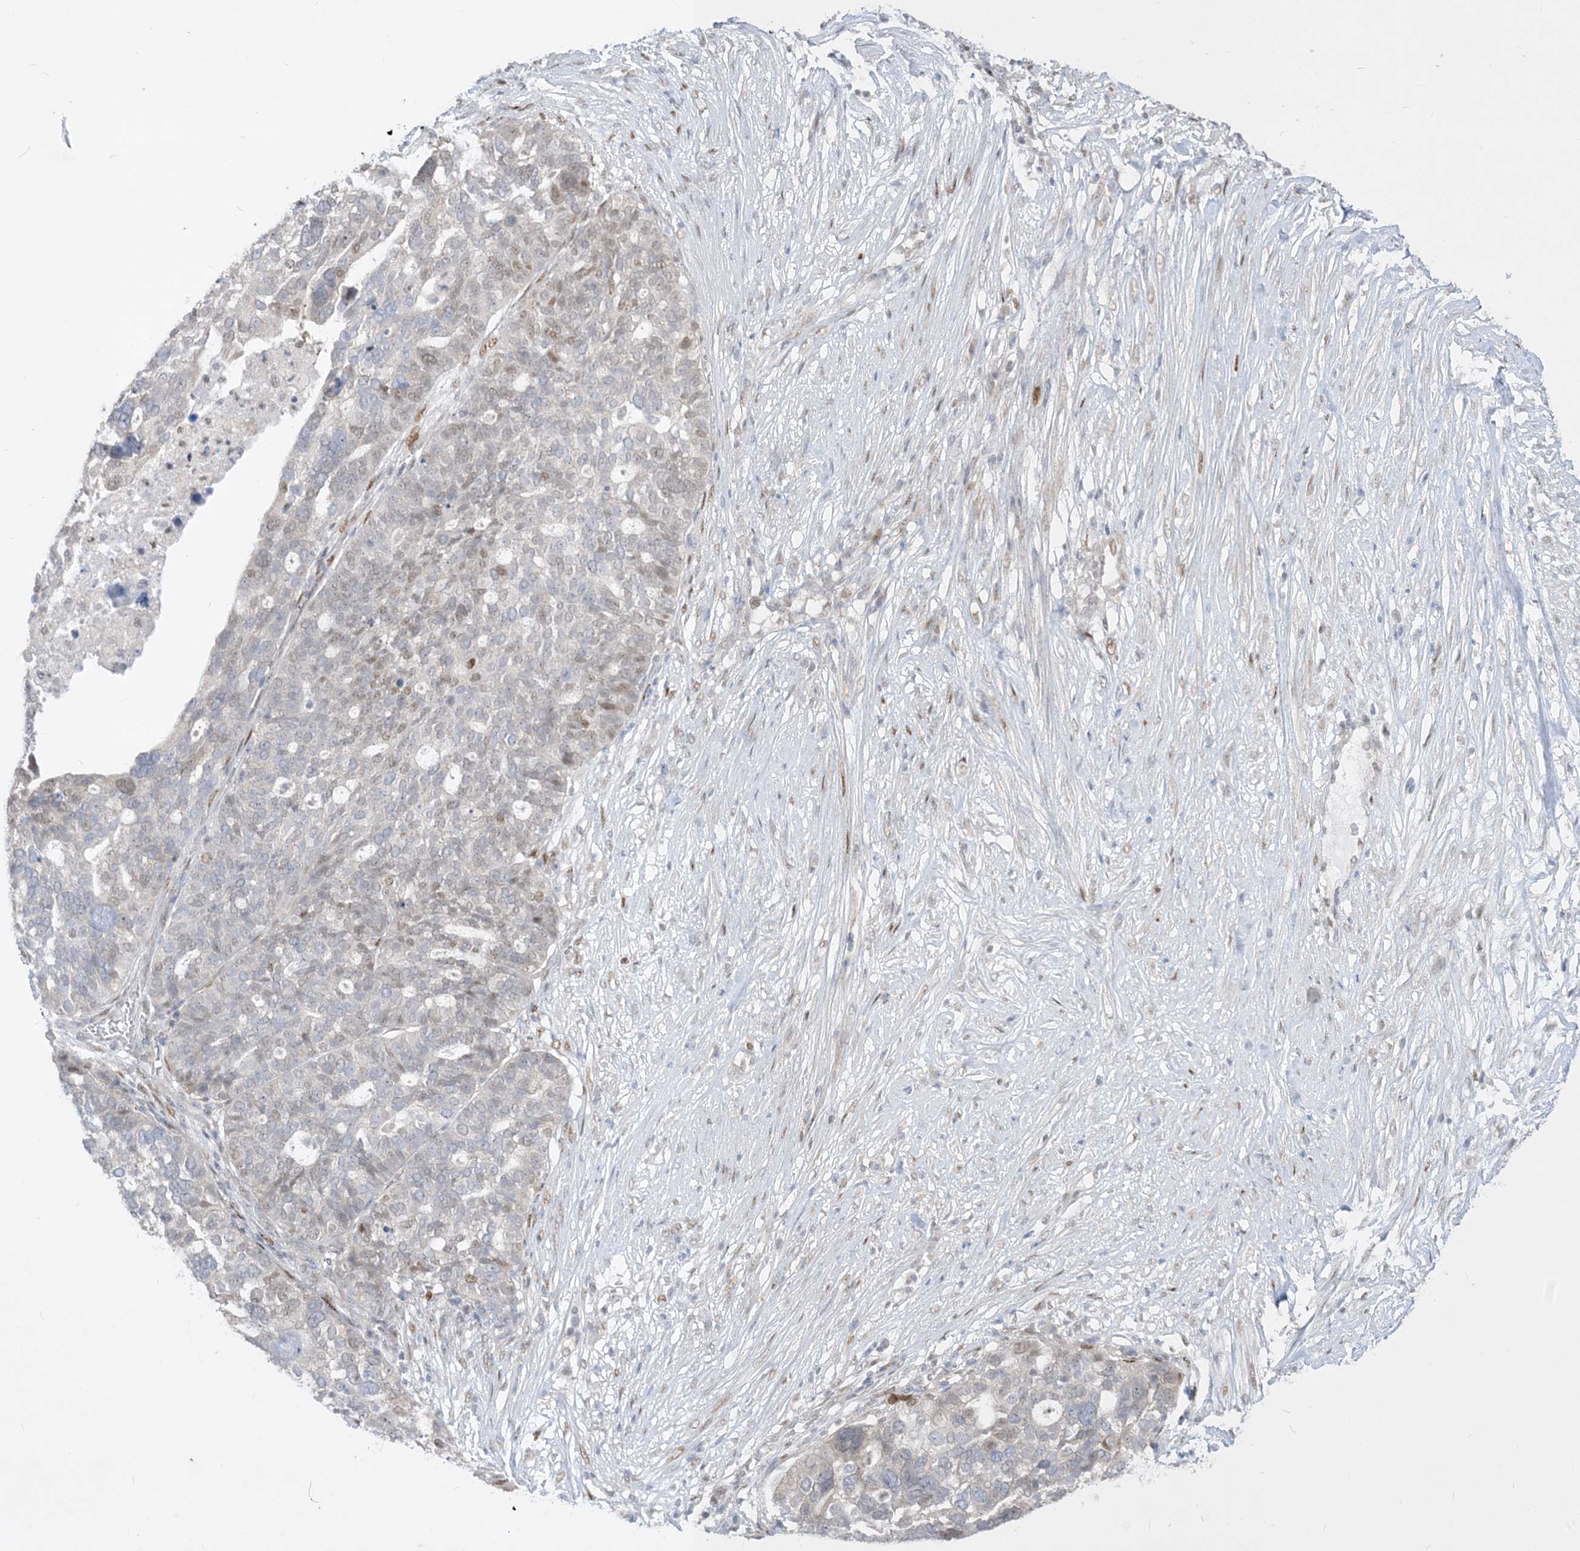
{"staining": {"intensity": "moderate", "quantity": "<25%", "location": "nuclear"}, "tissue": "ovarian cancer", "cell_type": "Tumor cells", "image_type": "cancer", "snomed": [{"axis": "morphology", "description": "Cystadenocarcinoma, serous, NOS"}, {"axis": "topography", "description": "Ovary"}], "caption": "Immunohistochemistry staining of serous cystadenocarcinoma (ovarian), which displays low levels of moderate nuclear positivity in about <25% of tumor cells indicating moderate nuclear protein expression. The staining was performed using DAB (brown) for protein detection and nuclei were counterstained in hematoxylin (blue).", "gene": "BHLHE40", "patient": {"sex": "female", "age": 59}}